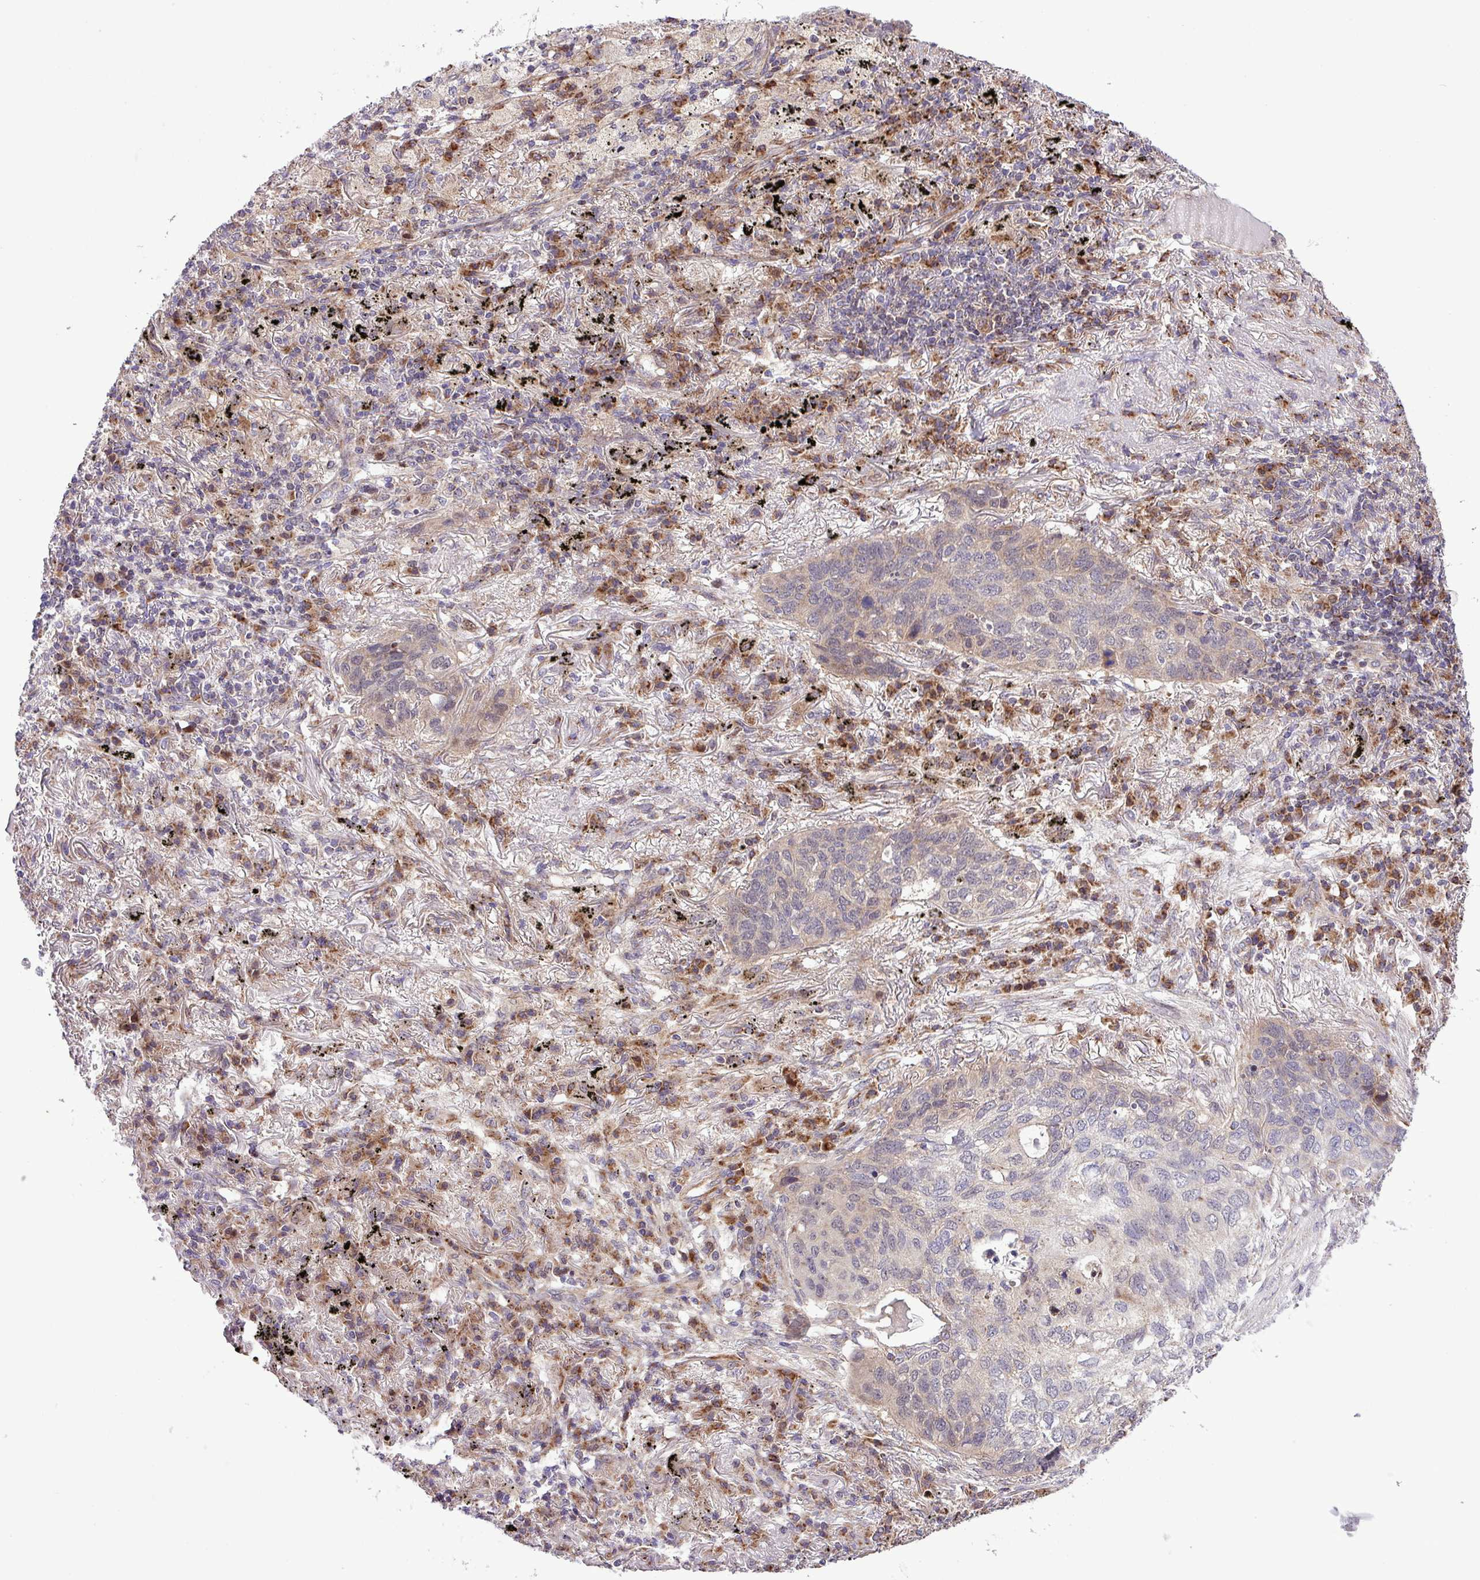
{"staining": {"intensity": "weak", "quantity": "<25%", "location": "cytoplasmic/membranous"}, "tissue": "lung cancer", "cell_type": "Tumor cells", "image_type": "cancer", "snomed": [{"axis": "morphology", "description": "Squamous cell carcinoma, NOS"}, {"axis": "topography", "description": "Lung"}], "caption": "Immunohistochemical staining of human squamous cell carcinoma (lung) displays no significant expression in tumor cells.", "gene": "B3GNT9", "patient": {"sex": "female", "age": 63}}